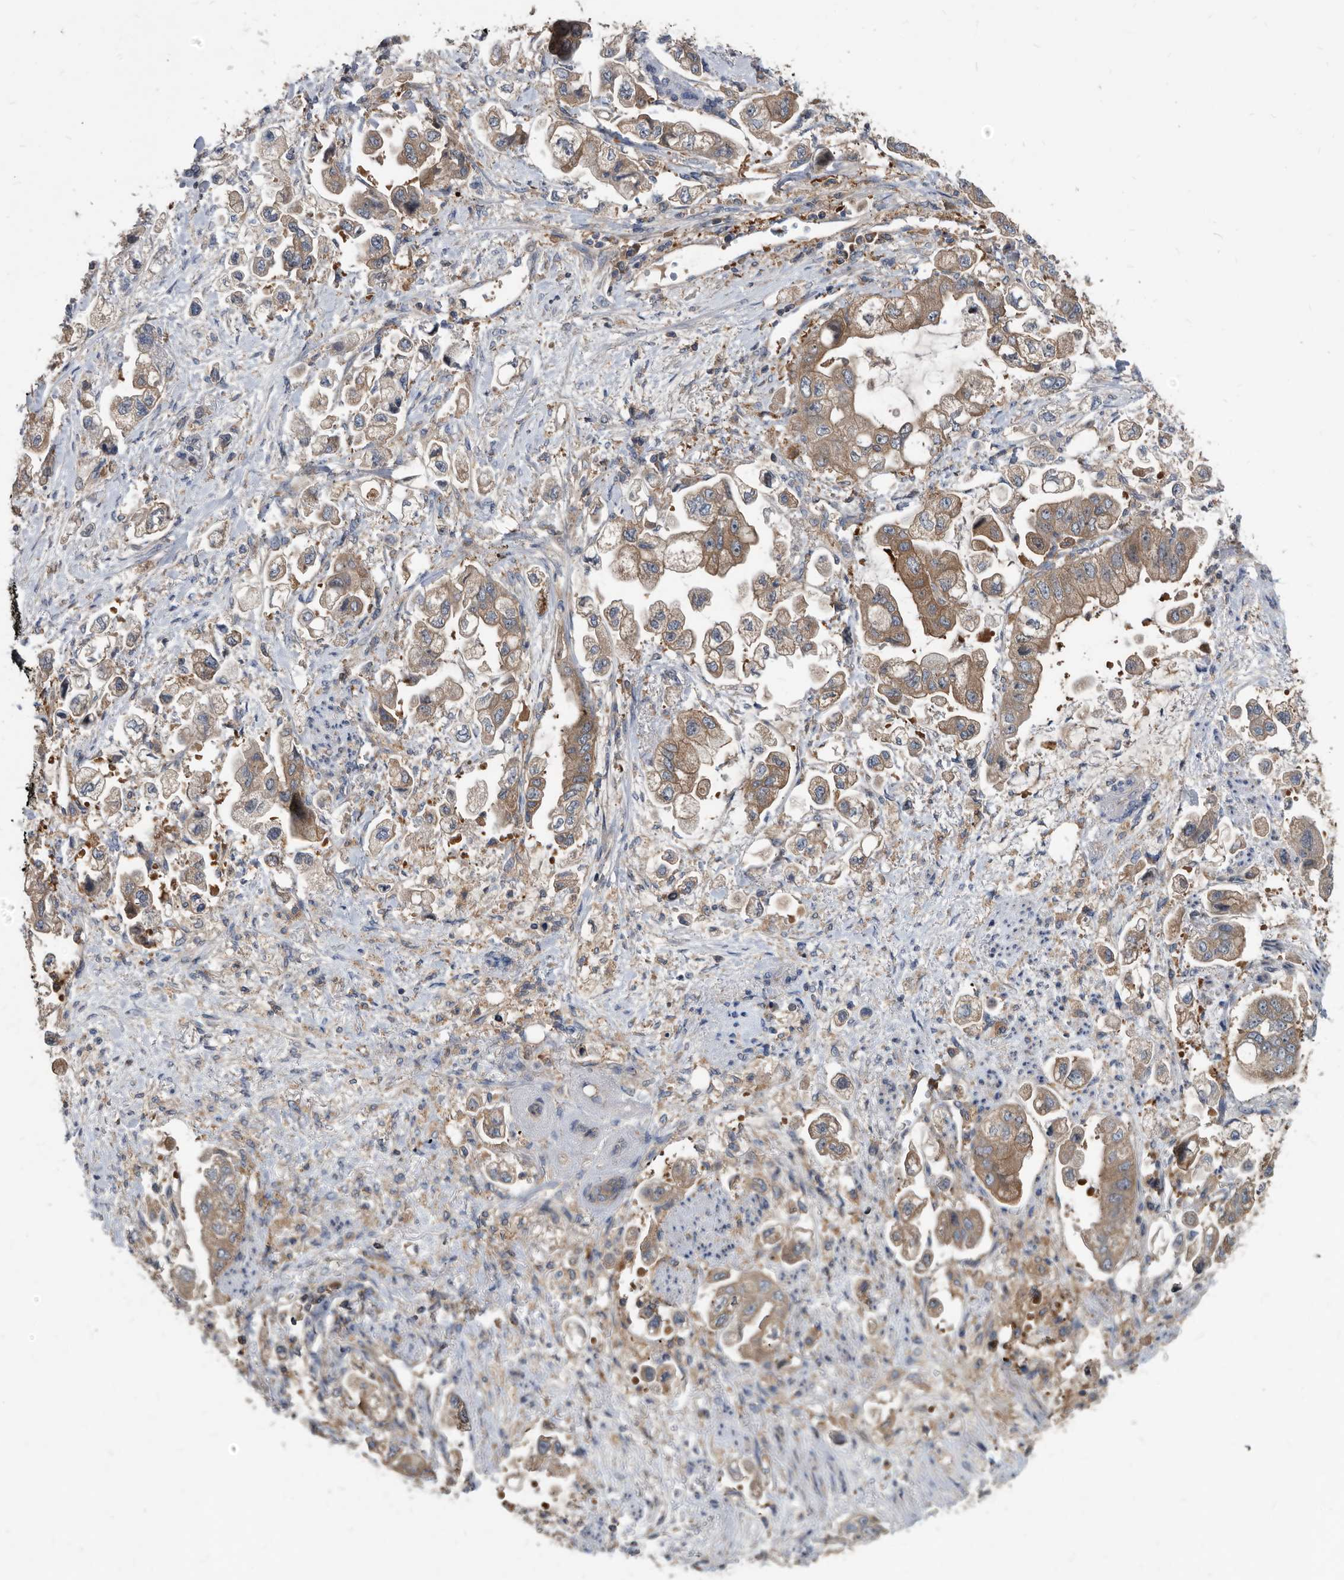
{"staining": {"intensity": "moderate", "quantity": ">75%", "location": "cytoplasmic/membranous"}, "tissue": "stomach cancer", "cell_type": "Tumor cells", "image_type": "cancer", "snomed": [{"axis": "morphology", "description": "Adenocarcinoma, NOS"}, {"axis": "topography", "description": "Stomach"}], "caption": "This image exhibits stomach adenocarcinoma stained with IHC to label a protein in brown. The cytoplasmic/membranous of tumor cells show moderate positivity for the protein. Nuclei are counter-stained blue.", "gene": "APEH", "patient": {"sex": "male", "age": 62}}